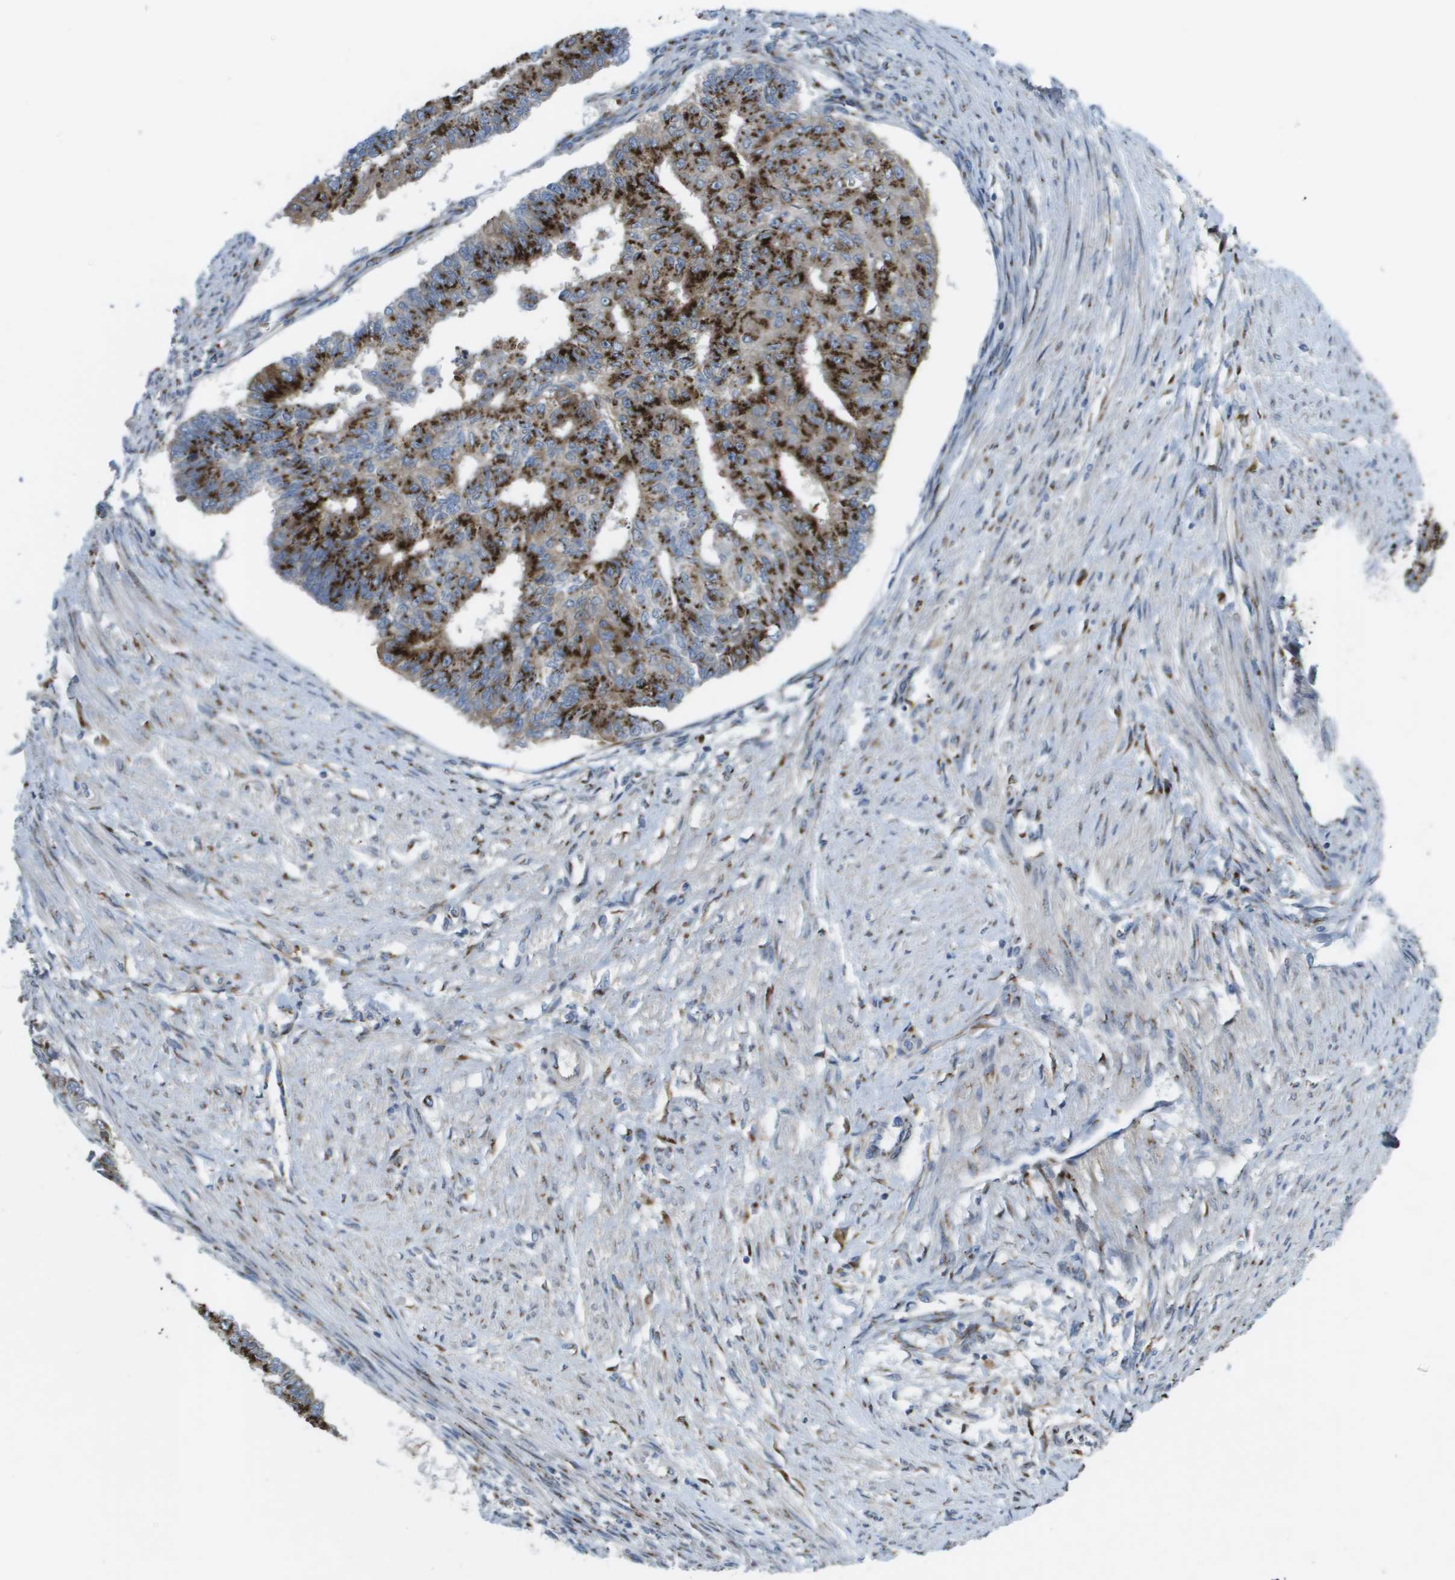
{"staining": {"intensity": "strong", "quantity": ">75%", "location": "cytoplasmic/membranous"}, "tissue": "endometrial cancer", "cell_type": "Tumor cells", "image_type": "cancer", "snomed": [{"axis": "morphology", "description": "Adenocarcinoma, NOS"}, {"axis": "topography", "description": "Endometrium"}], "caption": "This micrograph demonstrates immunohistochemistry staining of endometrial cancer (adenocarcinoma), with high strong cytoplasmic/membranous expression in about >75% of tumor cells.", "gene": "QSOX2", "patient": {"sex": "female", "age": 32}}